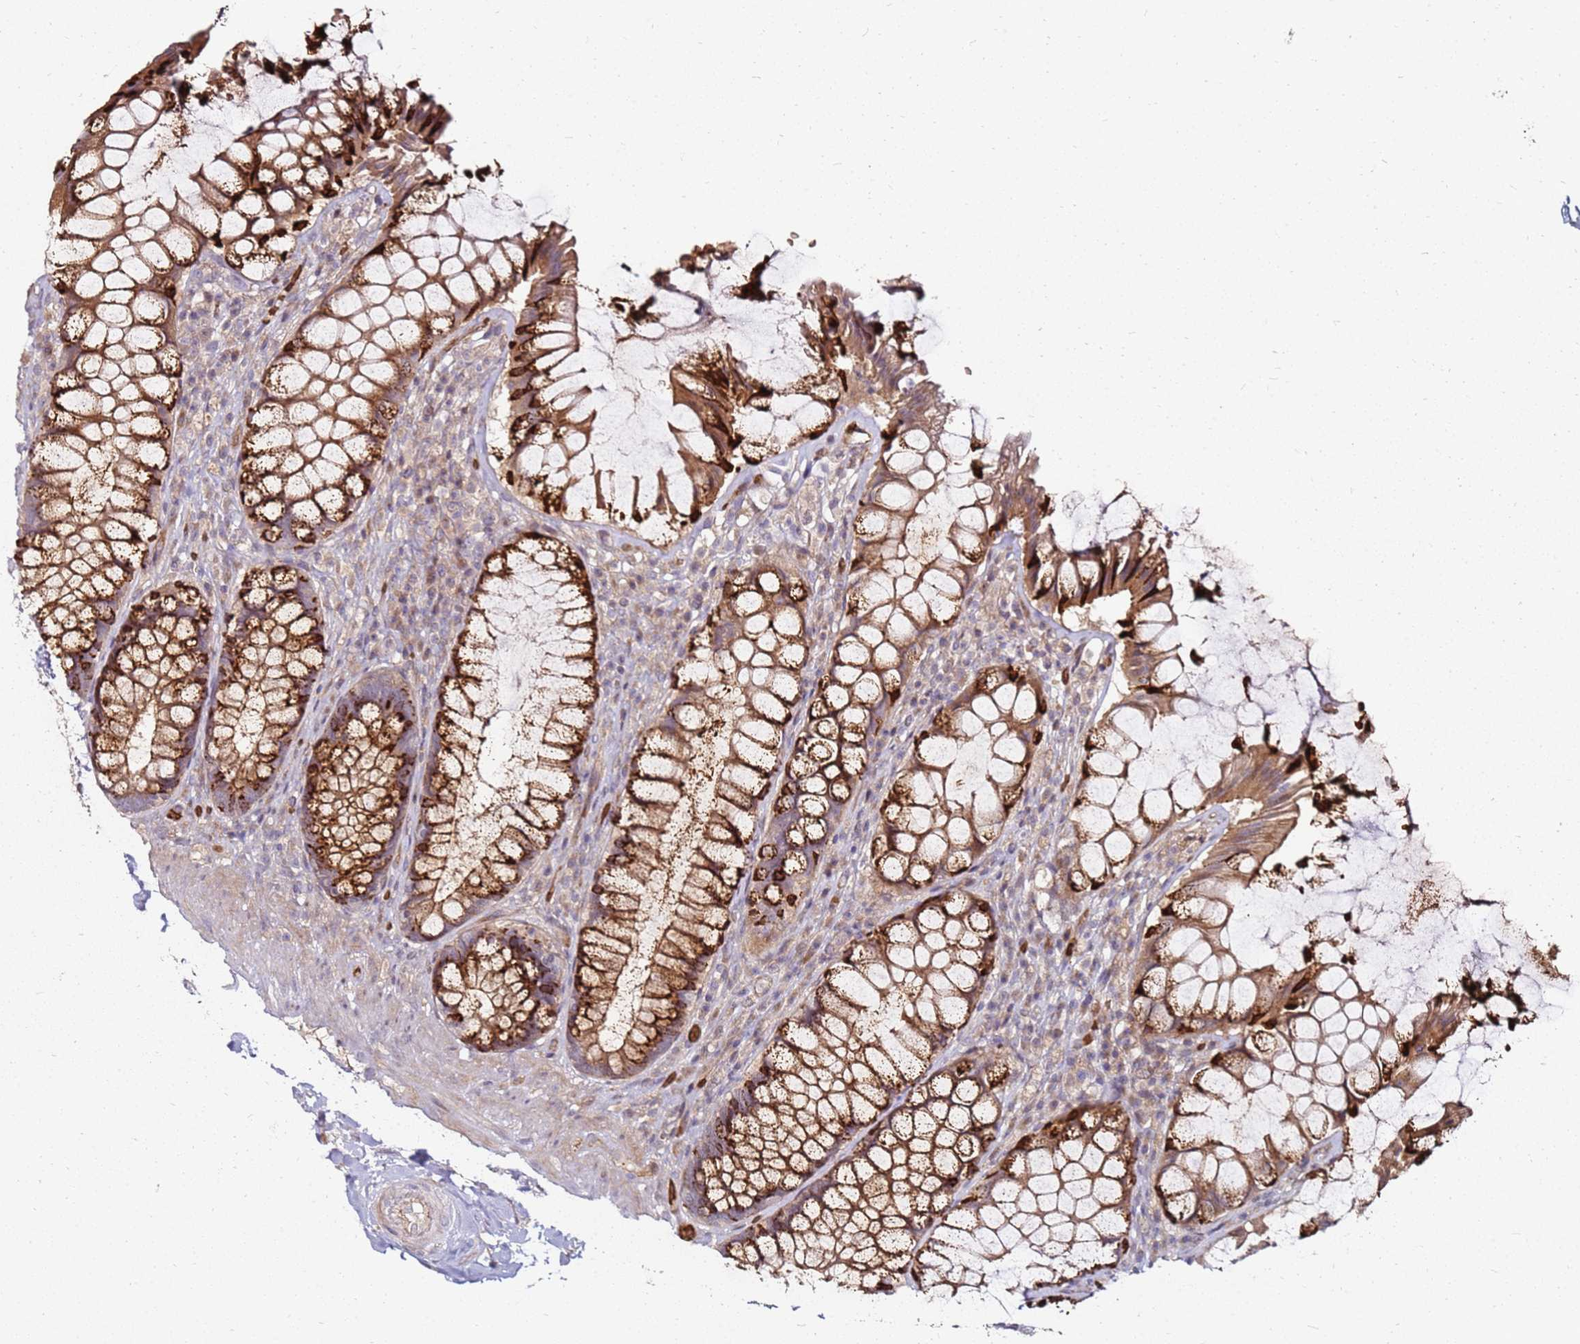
{"staining": {"intensity": "strong", "quantity": ">75%", "location": "cytoplasmic/membranous"}, "tissue": "rectum", "cell_type": "Glandular cells", "image_type": "normal", "snomed": [{"axis": "morphology", "description": "Normal tissue, NOS"}, {"axis": "topography", "description": "Rectum"}], "caption": "Immunohistochemical staining of normal human rectum demonstrates strong cytoplasmic/membranous protein positivity in about >75% of glandular cells. The protein of interest is shown in brown color, while the nuclei are stained blue.", "gene": "RNF11", "patient": {"sex": "female", "age": 58}}